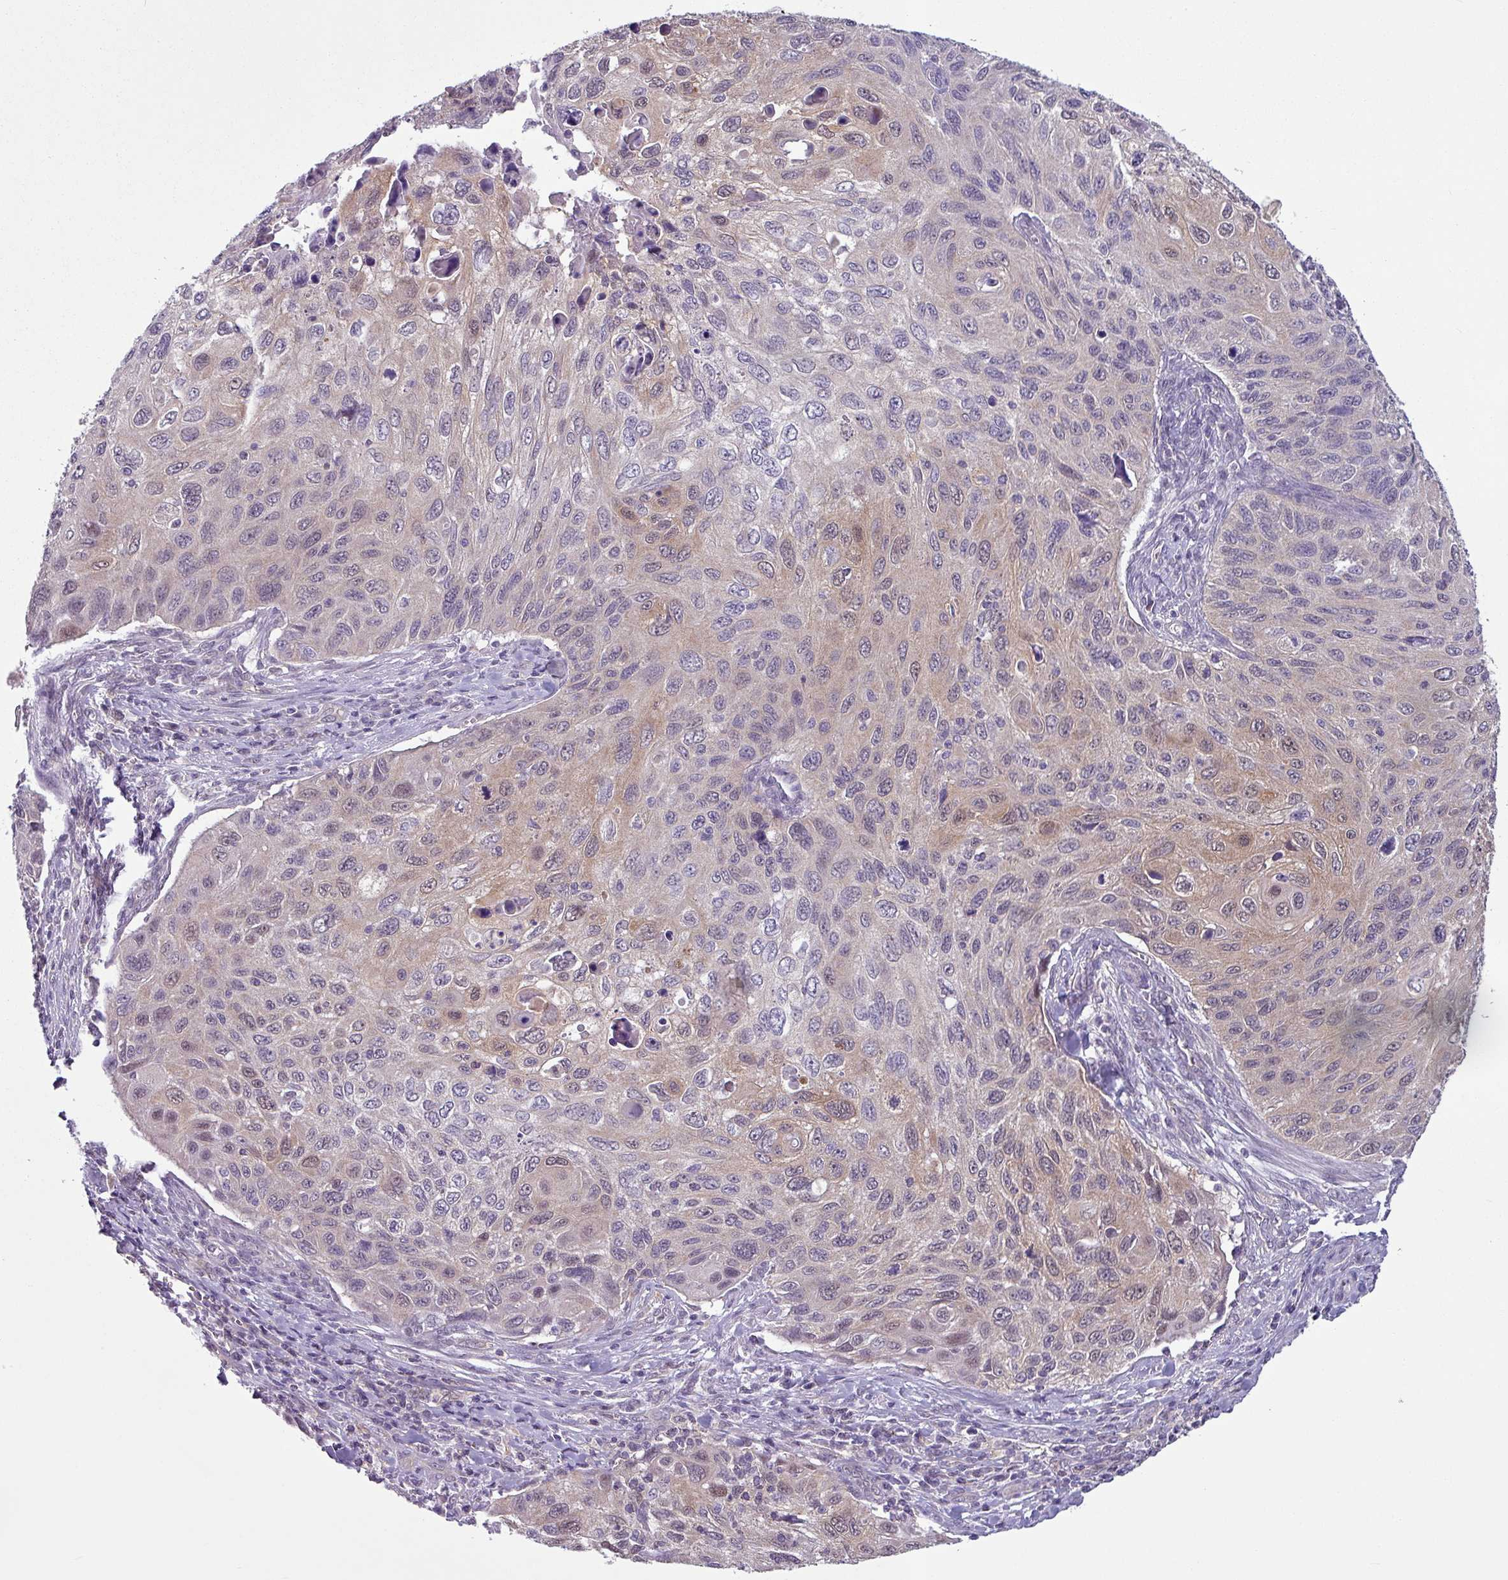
{"staining": {"intensity": "weak", "quantity": "25%-75%", "location": "cytoplasmic/membranous"}, "tissue": "cervical cancer", "cell_type": "Tumor cells", "image_type": "cancer", "snomed": [{"axis": "morphology", "description": "Squamous cell carcinoma, NOS"}, {"axis": "topography", "description": "Cervix"}], "caption": "Immunohistochemical staining of cervical cancer exhibits low levels of weak cytoplasmic/membranous protein positivity in about 25%-75% of tumor cells. (DAB = brown stain, brightfield microscopy at high magnification).", "gene": "TTLL12", "patient": {"sex": "female", "age": 70}}